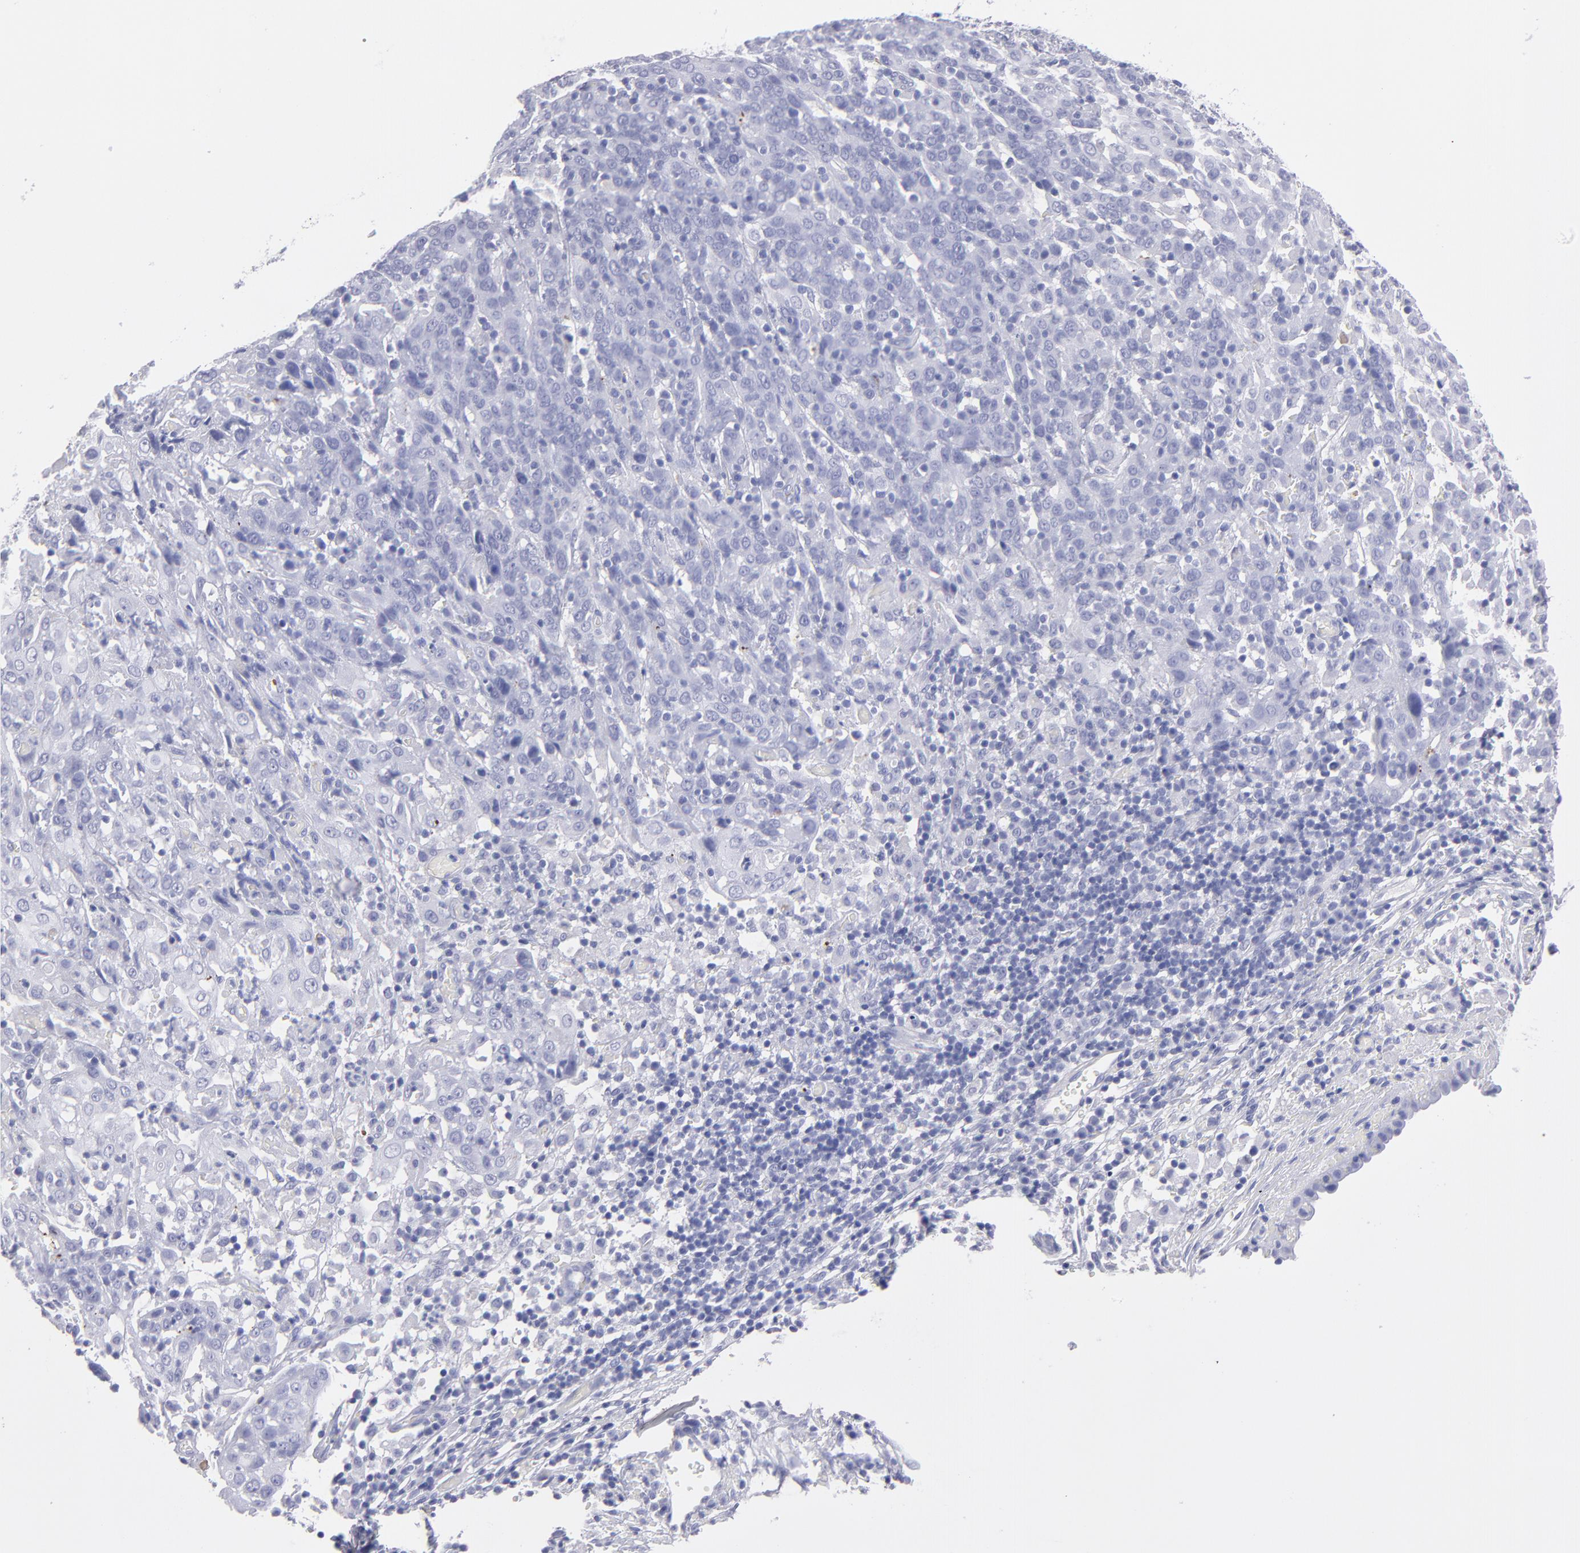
{"staining": {"intensity": "negative", "quantity": "none", "location": "none"}, "tissue": "cervical cancer", "cell_type": "Tumor cells", "image_type": "cancer", "snomed": [{"axis": "morphology", "description": "Normal tissue, NOS"}, {"axis": "morphology", "description": "Squamous cell carcinoma, NOS"}, {"axis": "topography", "description": "Cervix"}], "caption": "High power microscopy histopathology image of an IHC micrograph of squamous cell carcinoma (cervical), revealing no significant expression in tumor cells.", "gene": "MB", "patient": {"sex": "female", "age": 67}}